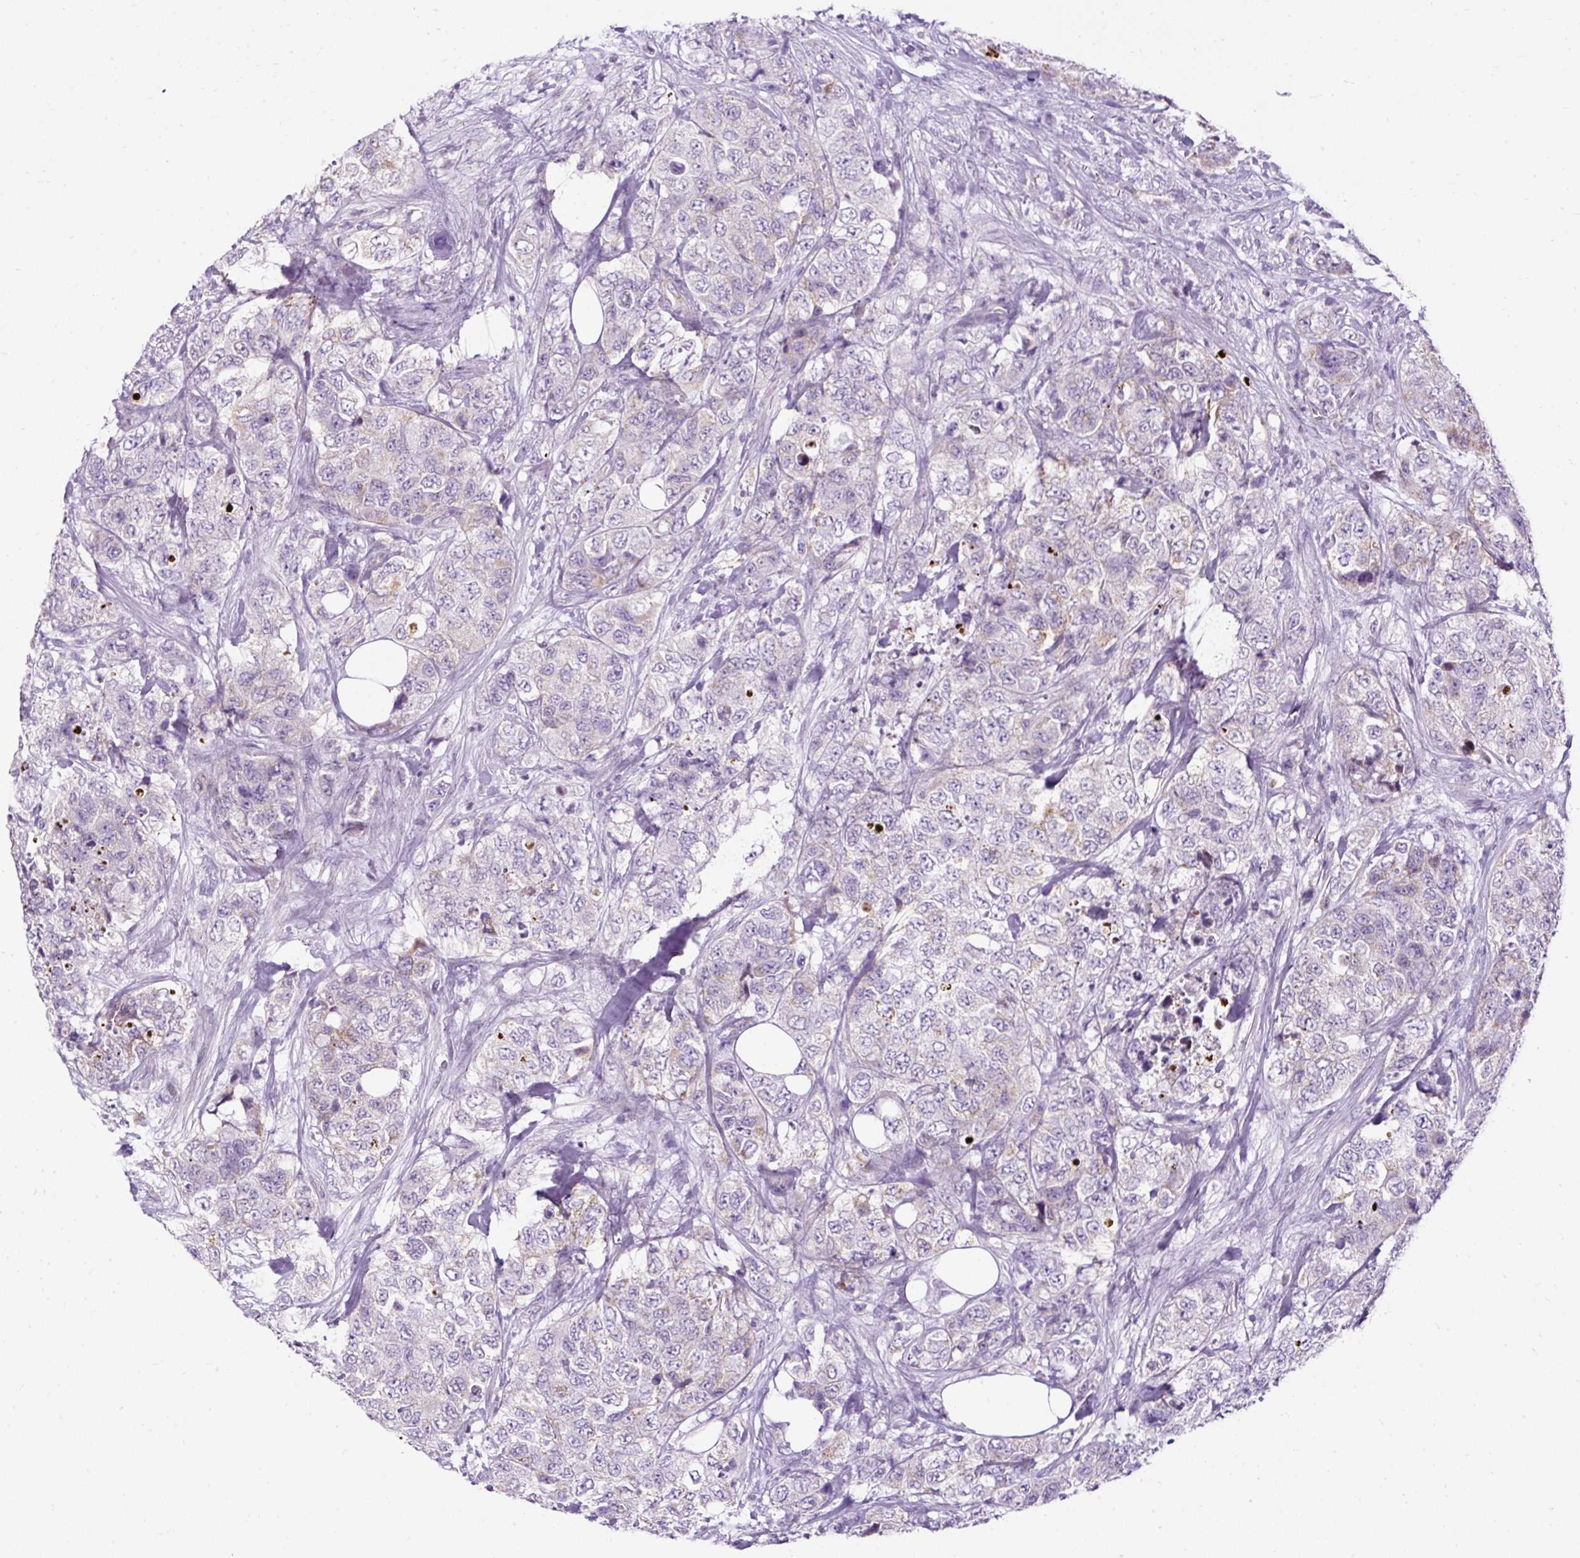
{"staining": {"intensity": "negative", "quantity": "none", "location": "none"}, "tissue": "urothelial cancer", "cell_type": "Tumor cells", "image_type": "cancer", "snomed": [{"axis": "morphology", "description": "Urothelial carcinoma, High grade"}, {"axis": "topography", "description": "Urinary bladder"}], "caption": "Immunohistochemical staining of human urothelial carcinoma (high-grade) reveals no significant positivity in tumor cells. (DAB immunohistochemistry with hematoxylin counter stain).", "gene": "FMC1", "patient": {"sex": "female", "age": 78}}